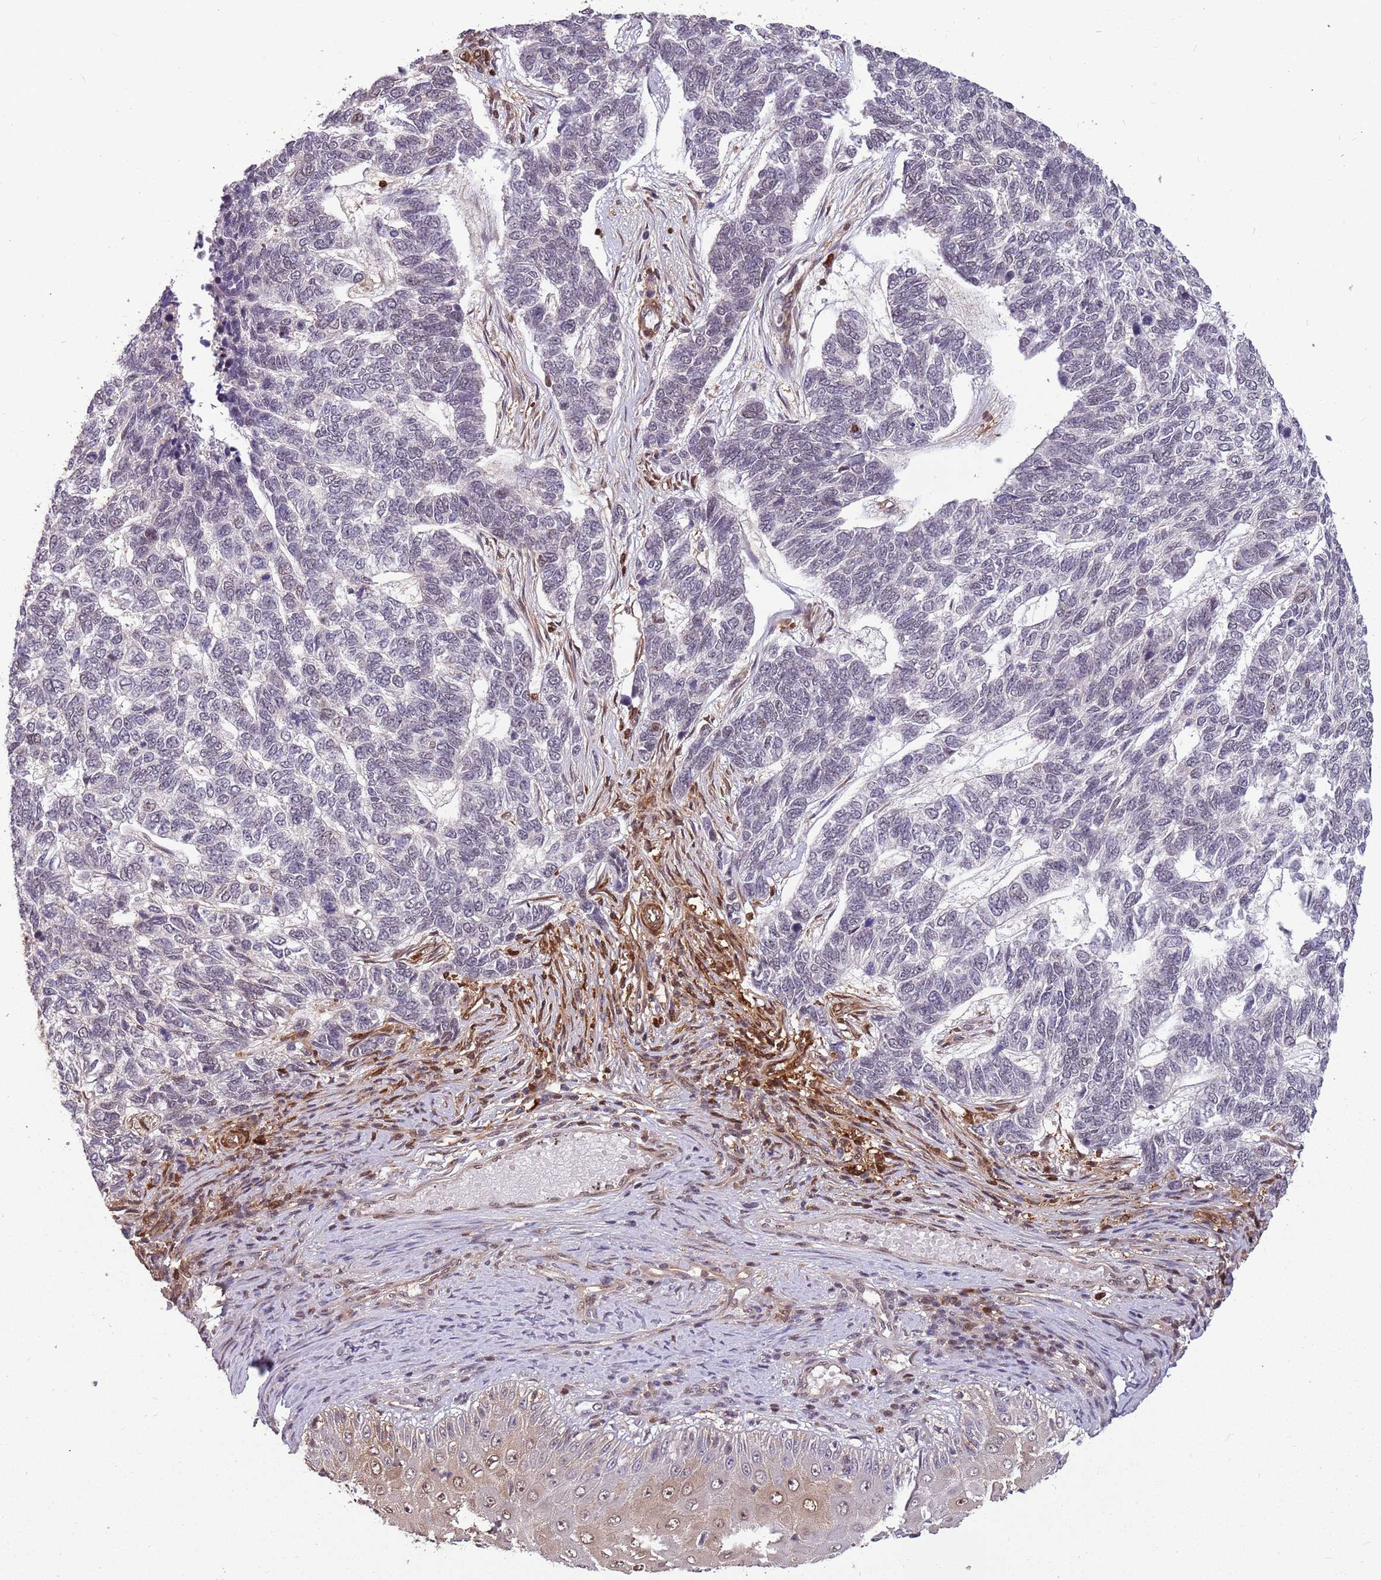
{"staining": {"intensity": "negative", "quantity": "none", "location": "none"}, "tissue": "skin cancer", "cell_type": "Tumor cells", "image_type": "cancer", "snomed": [{"axis": "morphology", "description": "Basal cell carcinoma"}, {"axis": "topography", "description": "Skin"}], "caption": "Tumor cells are negative for brown protein staining in skin cancer.", "gene": "GBP2", "patient": {"sex": "female", "age": 65}}